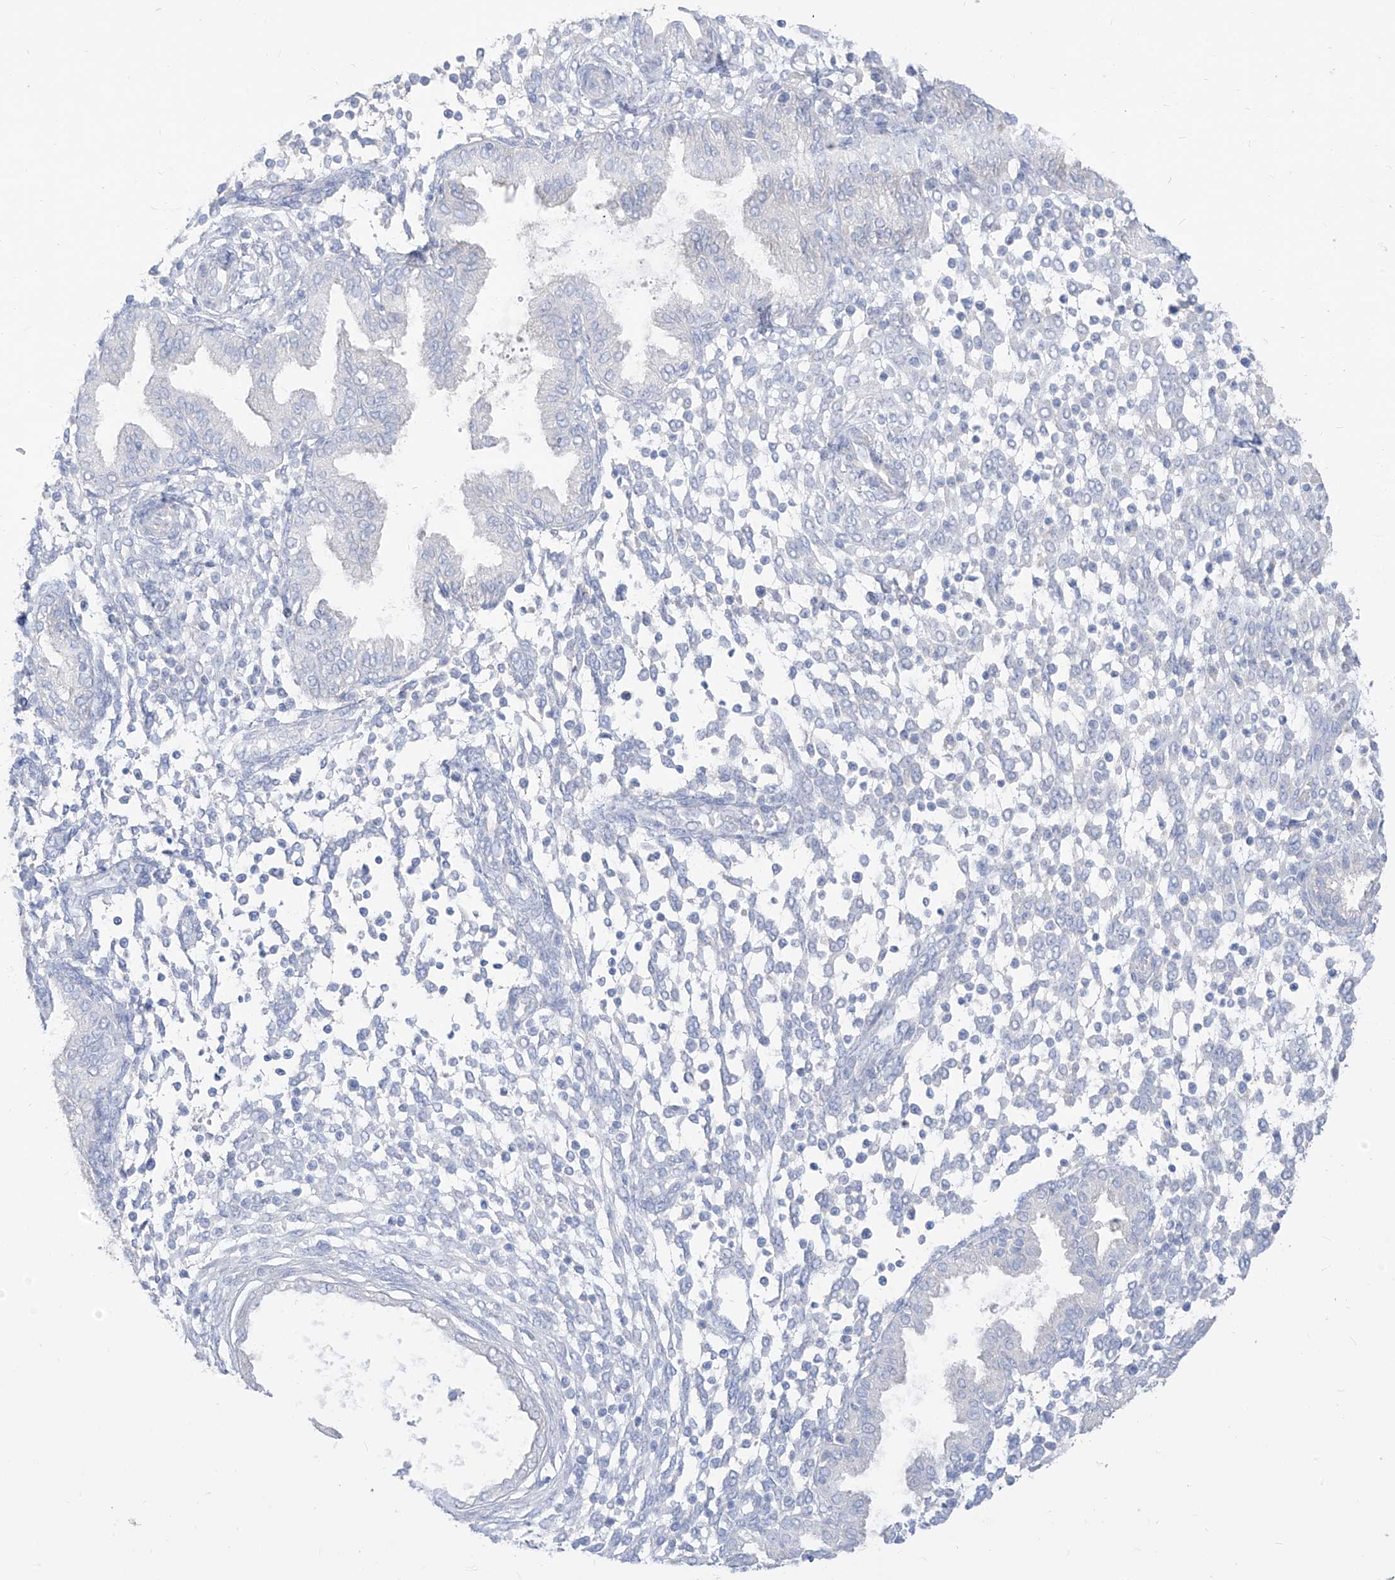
{"staining": {"intensity": "negative", "quantity": "none", "location": "none"}, "tissue": "endometrium", "cell_type": "Cells in endometrial stroma", "image_type": "normal", "snomed": [{"axis": "morphology", "description": "Normal tissue, NOS"}, {"axis": "topography", "description": "Endometrium"}], "caption": "There is no significant positivity in cells in endometrial stroma of endometrium. Nuclei are stained in blue.", "gene": "ARHGEF40", "patient": {"sex": "female", "age": 53}}